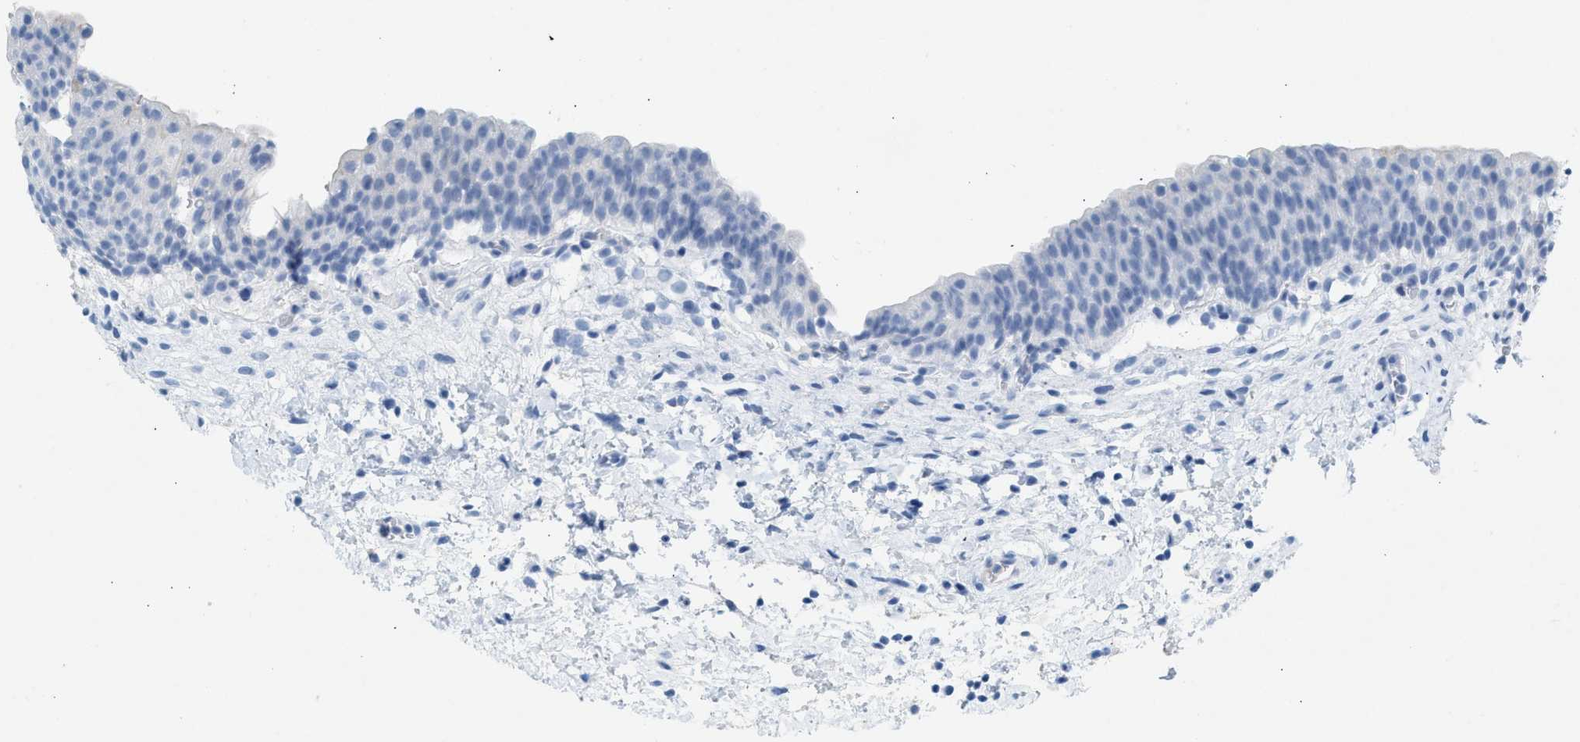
{"staining": {"intensity": "negative", "quantity": "none", "location": "none"}, "tissue": "urinary bladder", "cell_type": "Urothelial cells", "image_type": "normal", "snomed": [{"axis": "morphology", "description": "Normal tissue, NOS"}, {"axis": "topography", "description": "Urinary bladder"}], "caption": "Immunohistochemistry (IHC) of normal urinary bladder reveals no expression in urothelial cells. (DAB (3,3'-diaminobenzidine) IHC visualized using brightfield microscopy, high magnification).", "gene": "HHATL", "patient": {"sex": "male", "age": 37}}